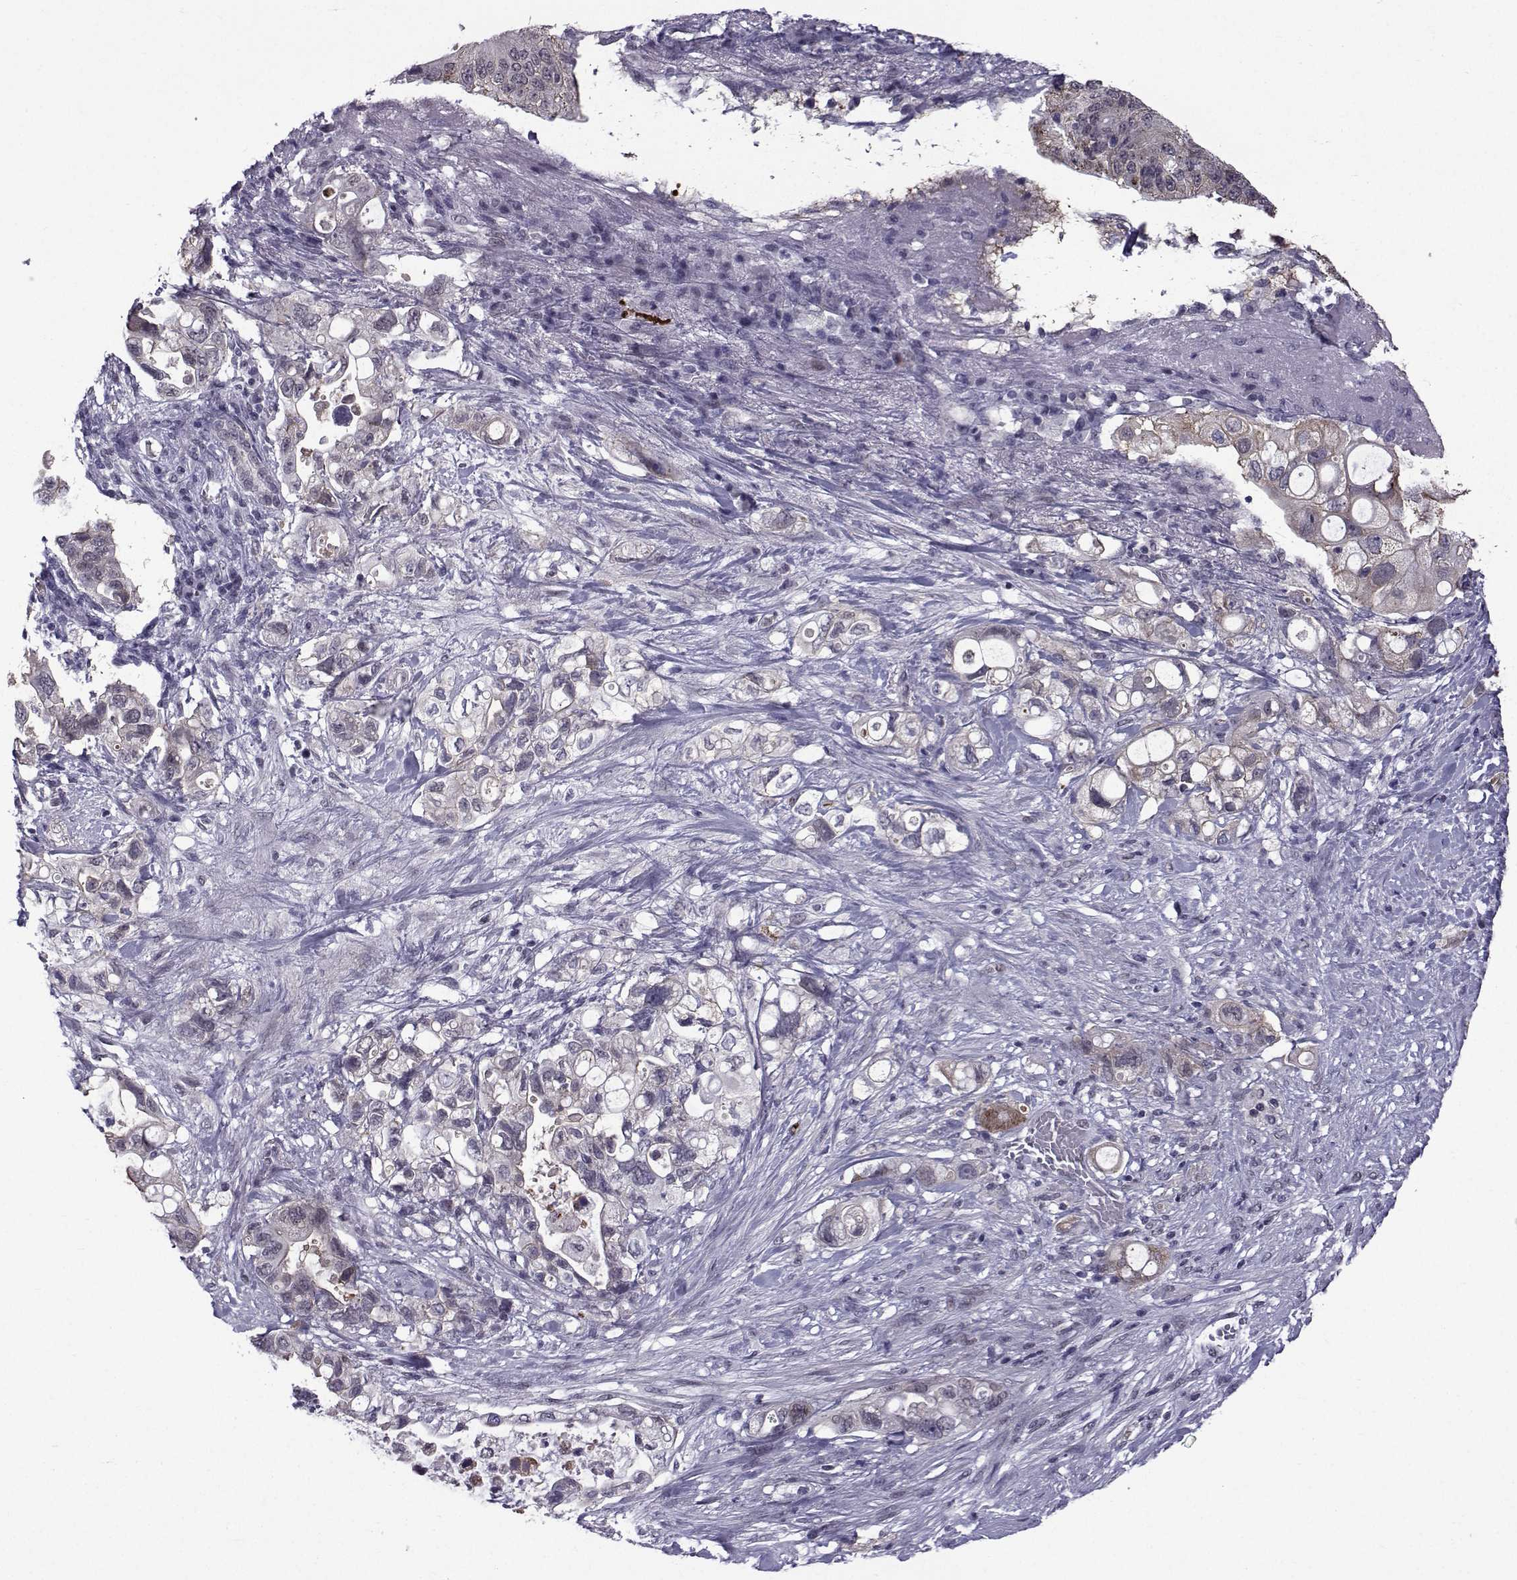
{"staining": {"intensity": "negative", "quantity": "none", "location": "none"}, "tissue": "pancreatic cancer", "cell_type": "Tumor cells", "image_type": "cancer", "snomed": [{"axis": "morphology", "description": "Adenocarcinoma, NOS"}, {"axis": "topography", "description": "Pancreas"}], "caption": "There is no significant expression in tumor cells of pancreatic cancer (adenocarcinoma).", "gene": "RBM24", "patient": {"sex": "female", "age": 72}}